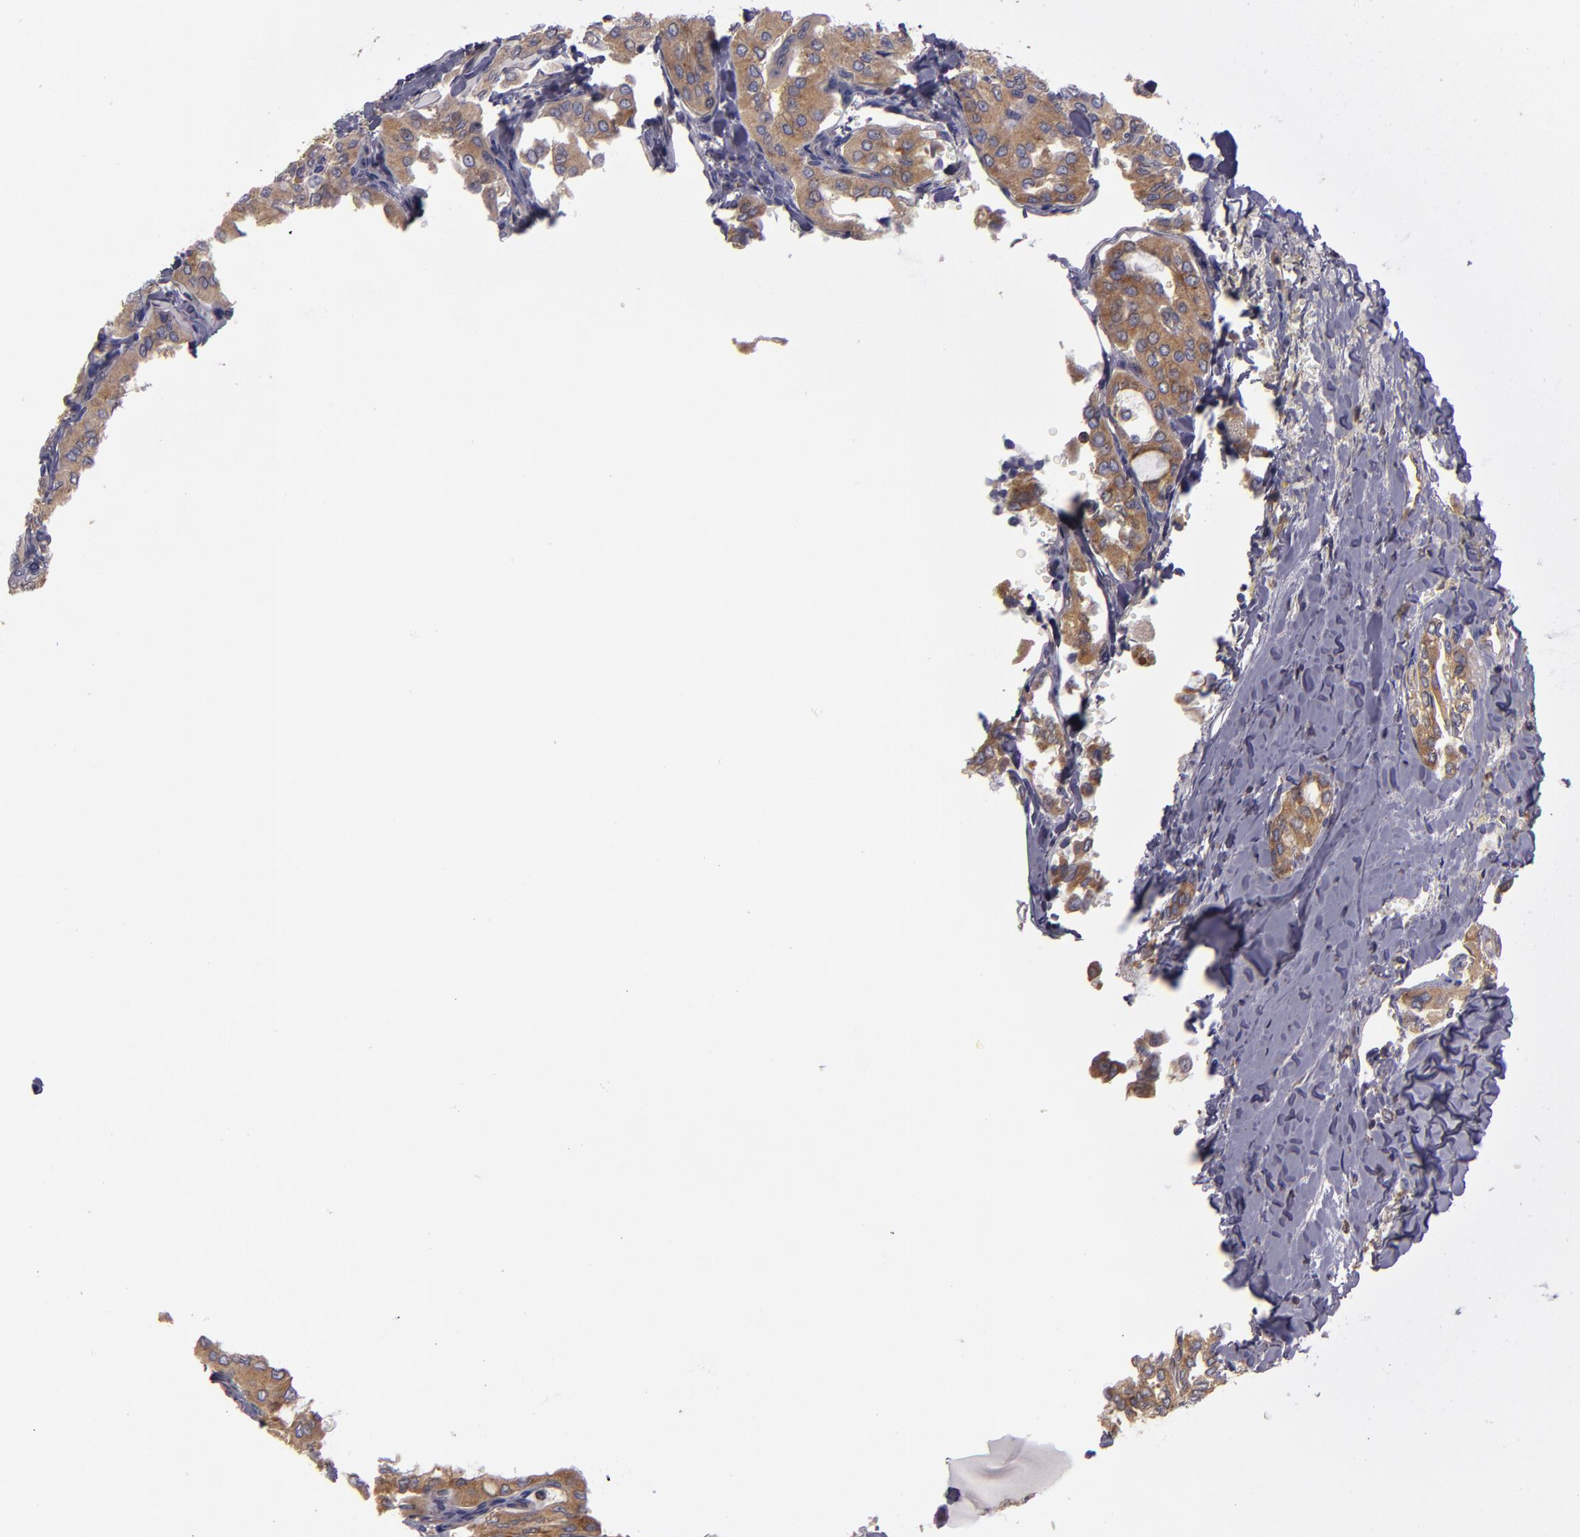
{"staining": {"intensity": "moderate", "quantity": ">75%", "location": "cytoplasmic/membranous"}, "tissue": "thyroid cancer", "cell_type": "Tumor cells", "image_type": "cancer", "snomed": [{"axis": "morphology", "description": "Papillary adenocarcinoma, NOS"}, {"axis": "topography", "description": "Thyroid gland"}], "caption": "Immunohistochemistry (DAB) staining of human thyroid cancer reveals moderate cytoplasmic/membranous protein positivity in approximately >75% of tumor cells. Immunohistochemistry (ihc) stains the protein of interest in brown and the nuclei are stained blue.", "gene": "CARS1", "patient": {"sex": "male", "age": 20}}